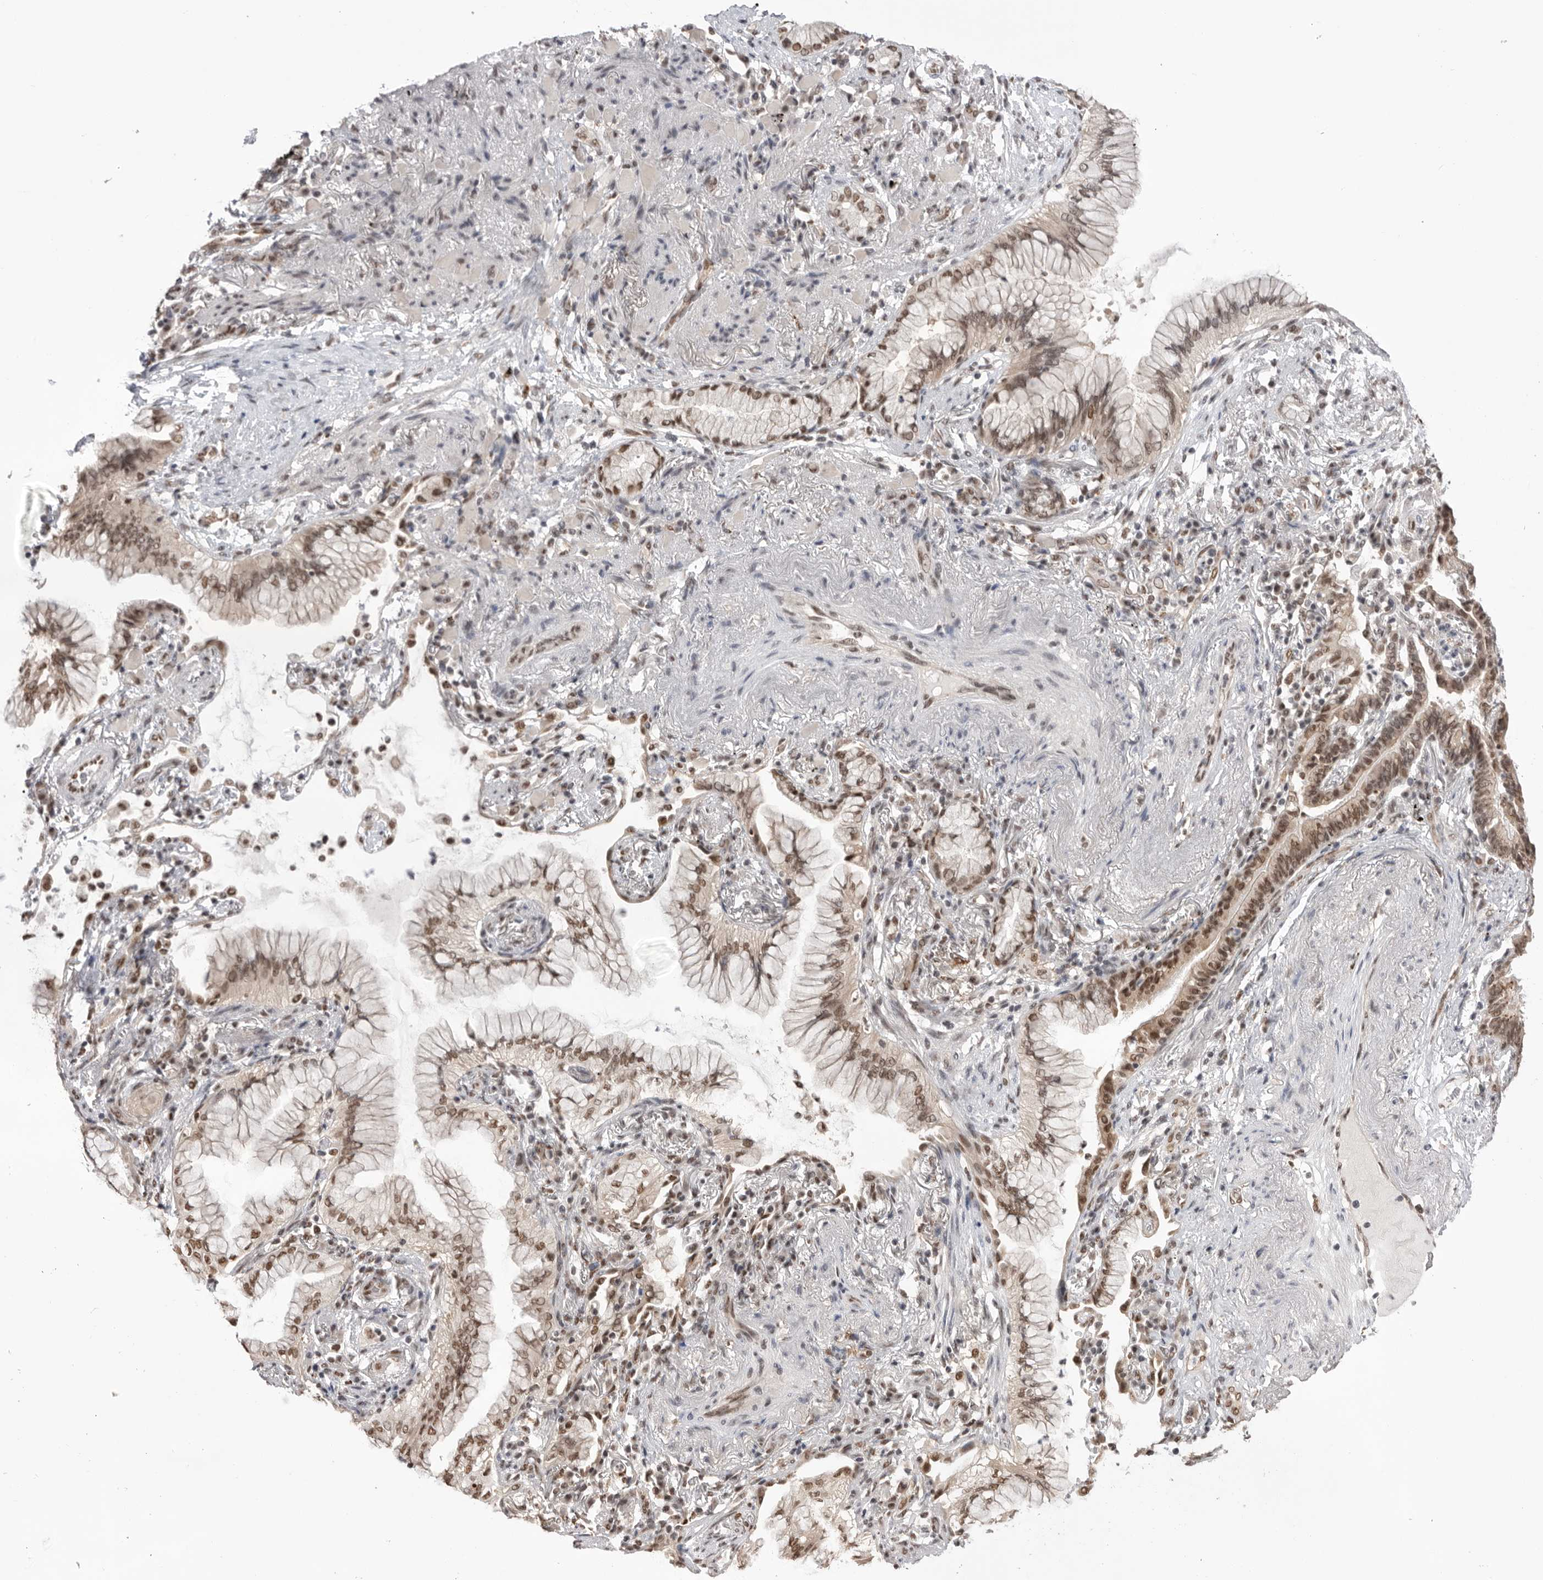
{"staining": {"intensity": "weak", "quantity": ">75%", "location": "nuclear"}, "tissue": "lung cancer", "cell_type": "Tumor cells", "image_type": "cancer", "snomed": [{"axis": "morphology", "description": "Adenocarcinoma, NOS"}, {"axis": "topography", "description": "Lung"}], "caption": "Immunohistochemistry (IHC) of human adenocarcinoma (lung) displays low levels of weak nuclear expression in about >75% of tumor cells.", "gene": "BCLAF3", "patient": {"sex": "female", "age": 70}}